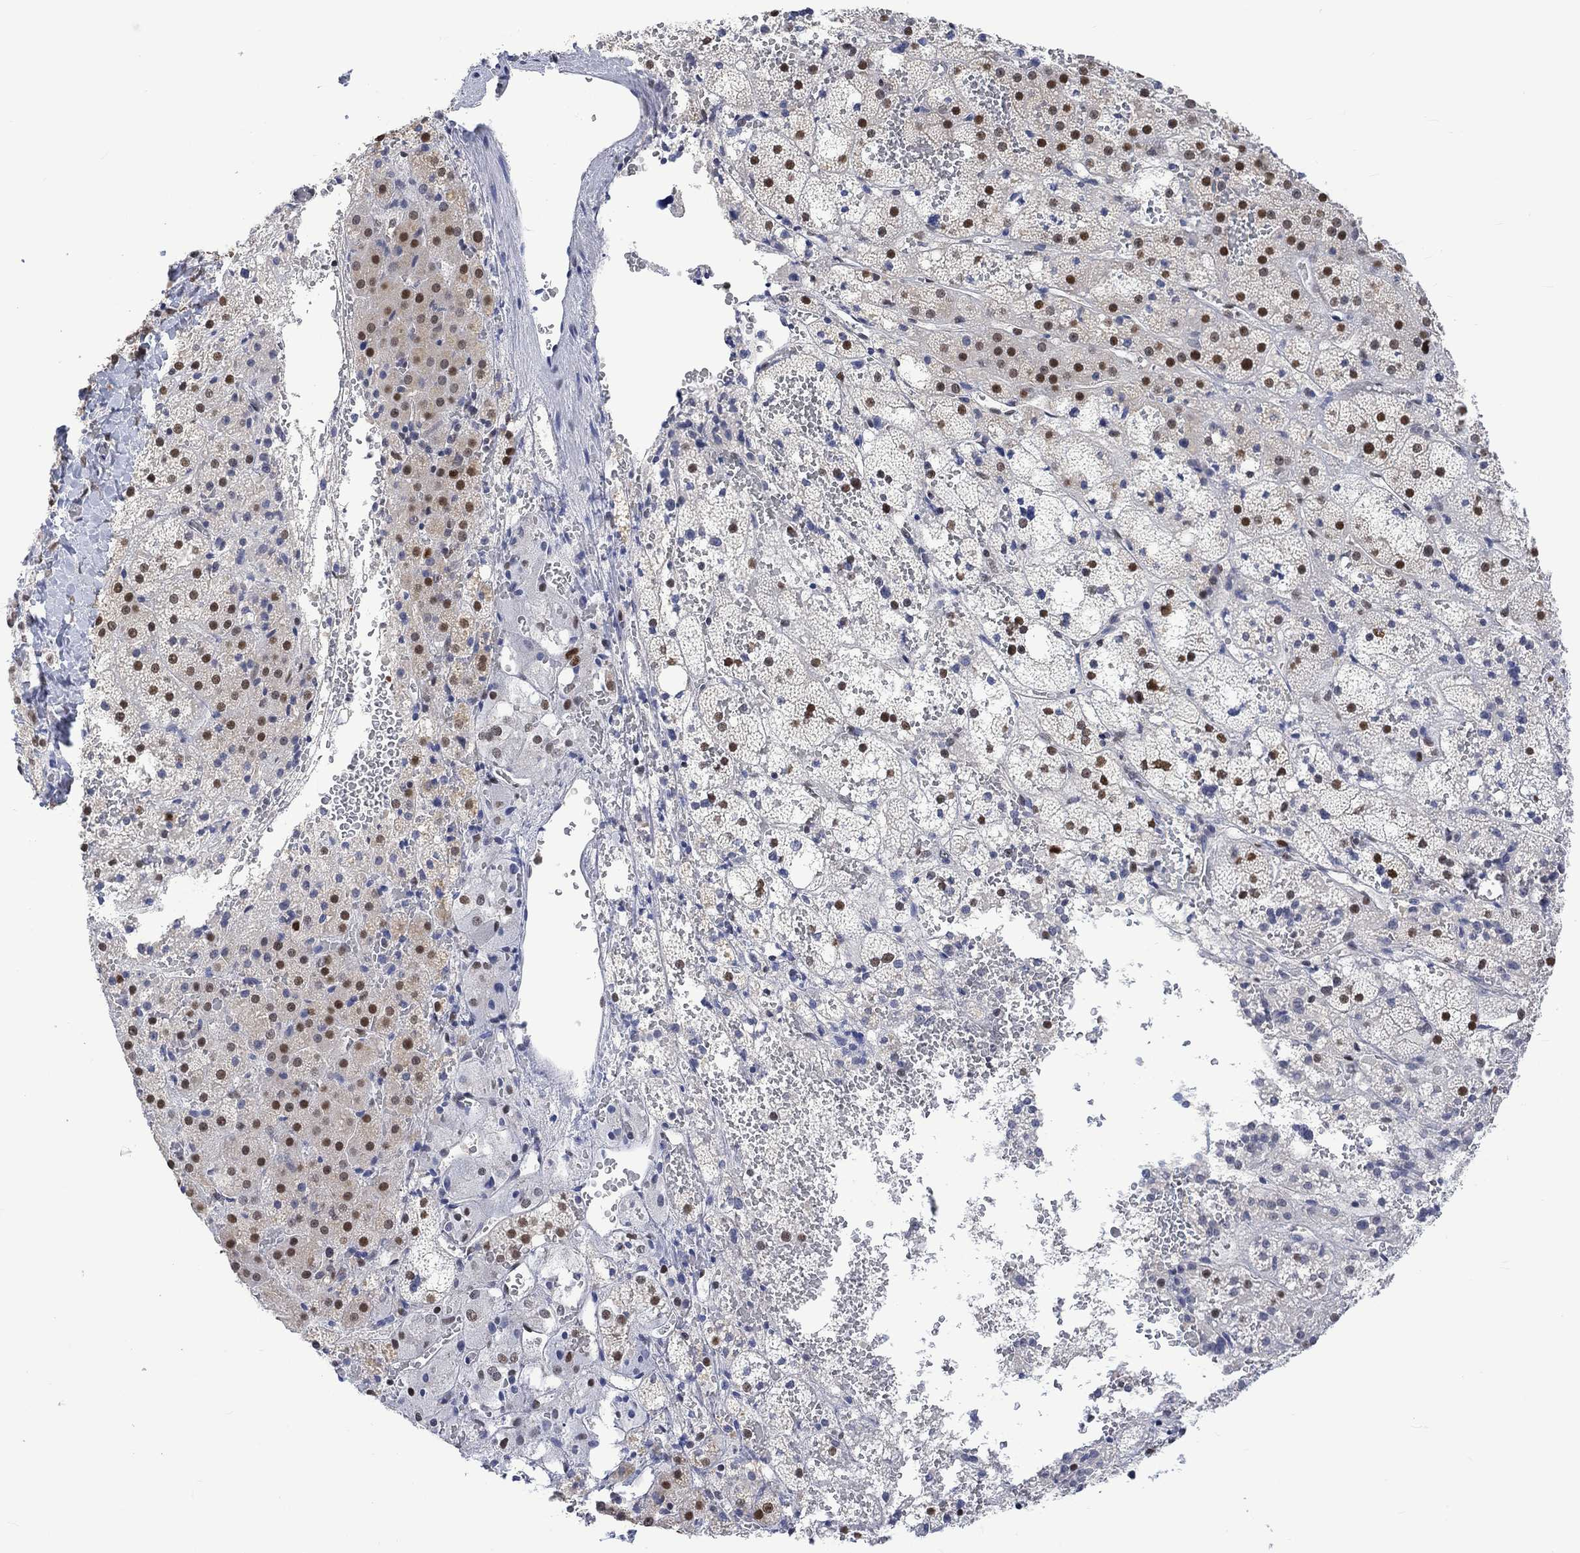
{"staining": {"intensity": "strong", "quantity": ">75%", "location": "nuclear"}, "tissue": "adrenal gland", "cell_type": "Glandular cells", "image_type": "normal", "snomed": [{"axis": "morphology", "description": "Normal tissue, NOS"}, {"axis": "topography", "description": "Adrenal gland"}], "caption": "Glandular cells exhibit strong nuclear staining in approximately >75% of cells in normal adrenal gland.", "gene": "RAD54L2", "patient": {"sex": "male", "age": 53}}